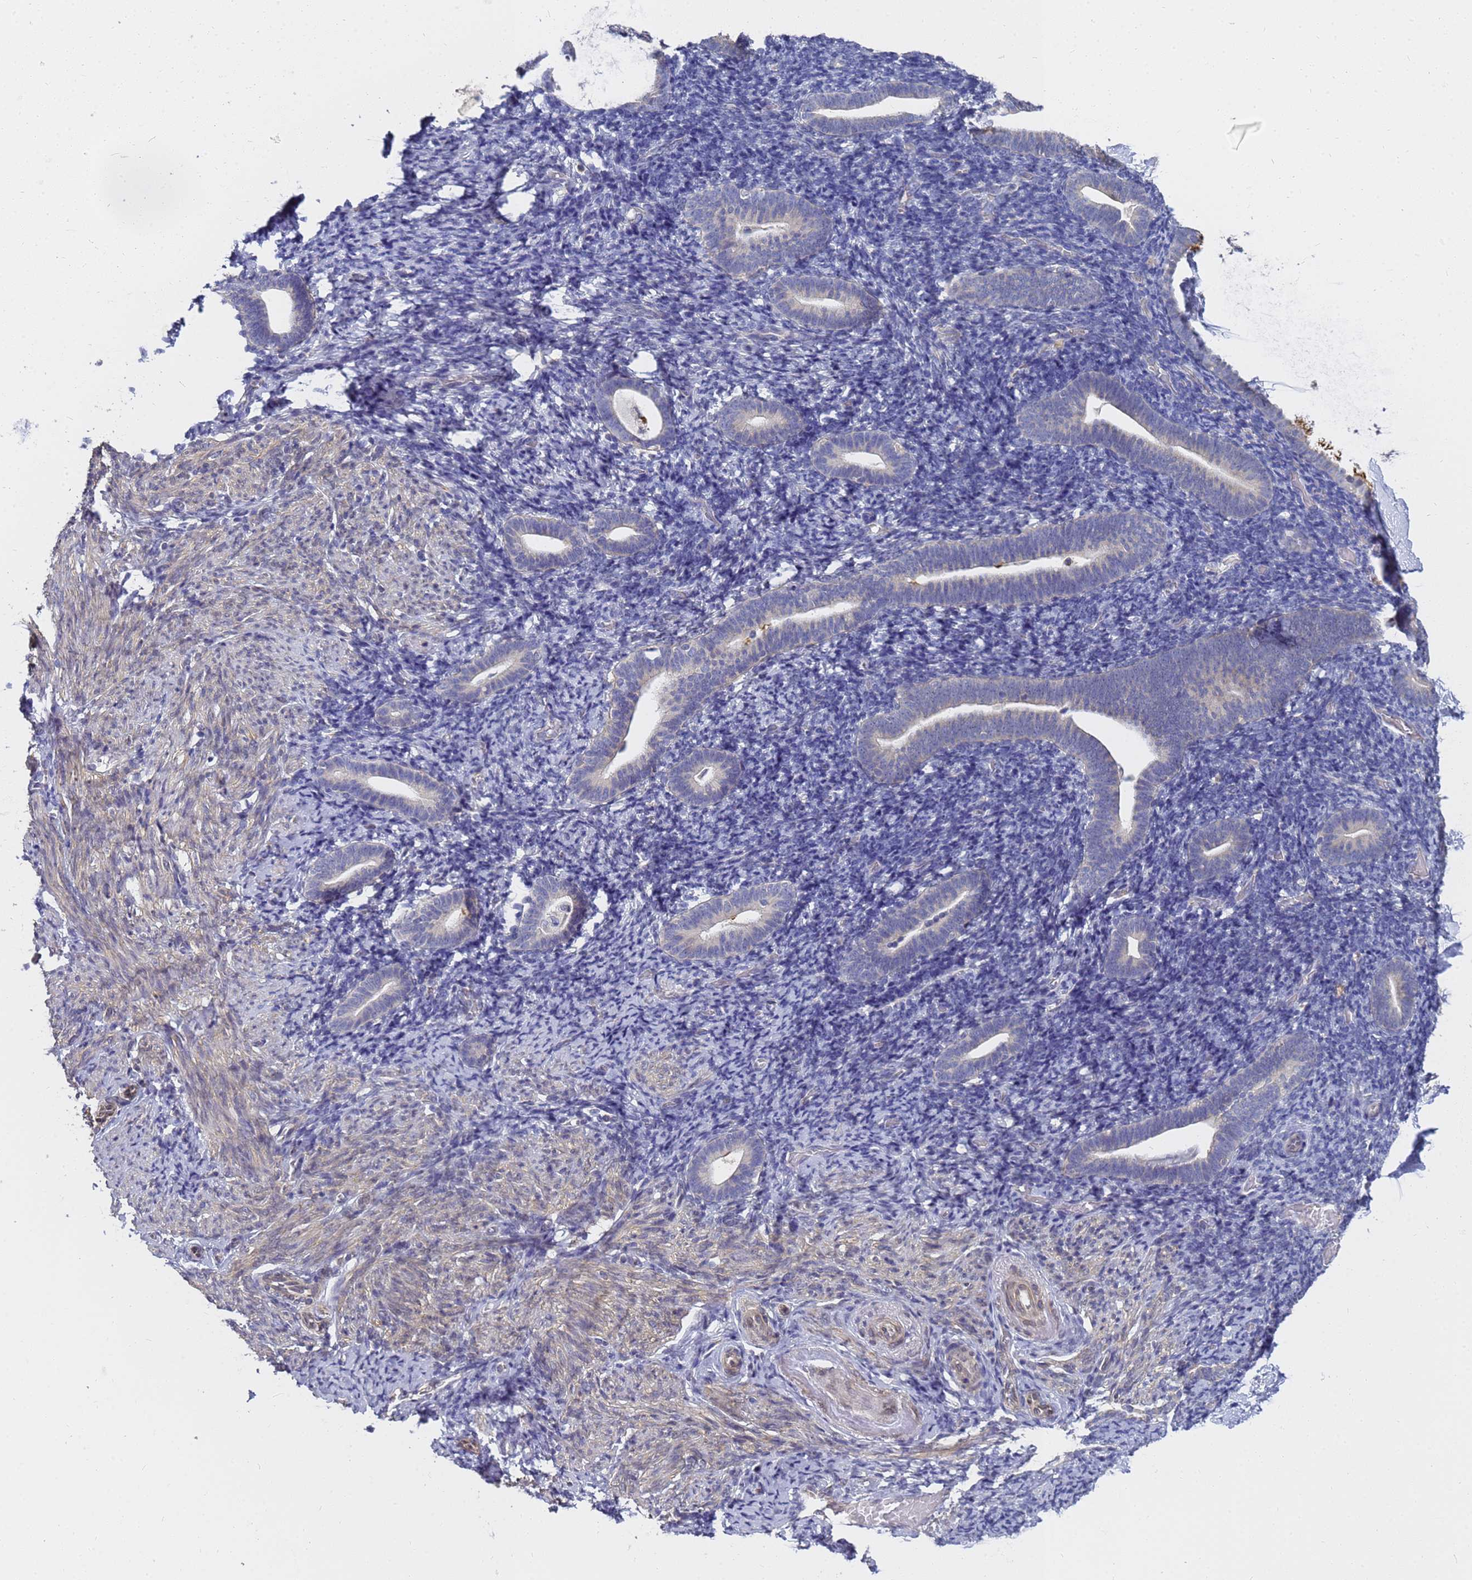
{"staining": {"intensity": "negative", "quantity": "none", "location": "none"}, "tissue": "endometrium", "cell_type": "Cells in endometrial stroma", "image_type": "normal", "snomed": [{"axis": "morphology", "description": "Normal tissue, NOS"}, {"axis": "topography", "description": "Endometrium"}], "caption": "DAB immunohistochemical staining of benign endometrium exhibits no significant expression in cells in endometrial stroma. Brightfield microscopy of IHC stained with DAB (3,3'-diaminobenzidine) (brown) and hematoxylin (blue), captured at high magnification.", "gene": "FAM166B", "patient": {"sex": "female", "age": 51}}